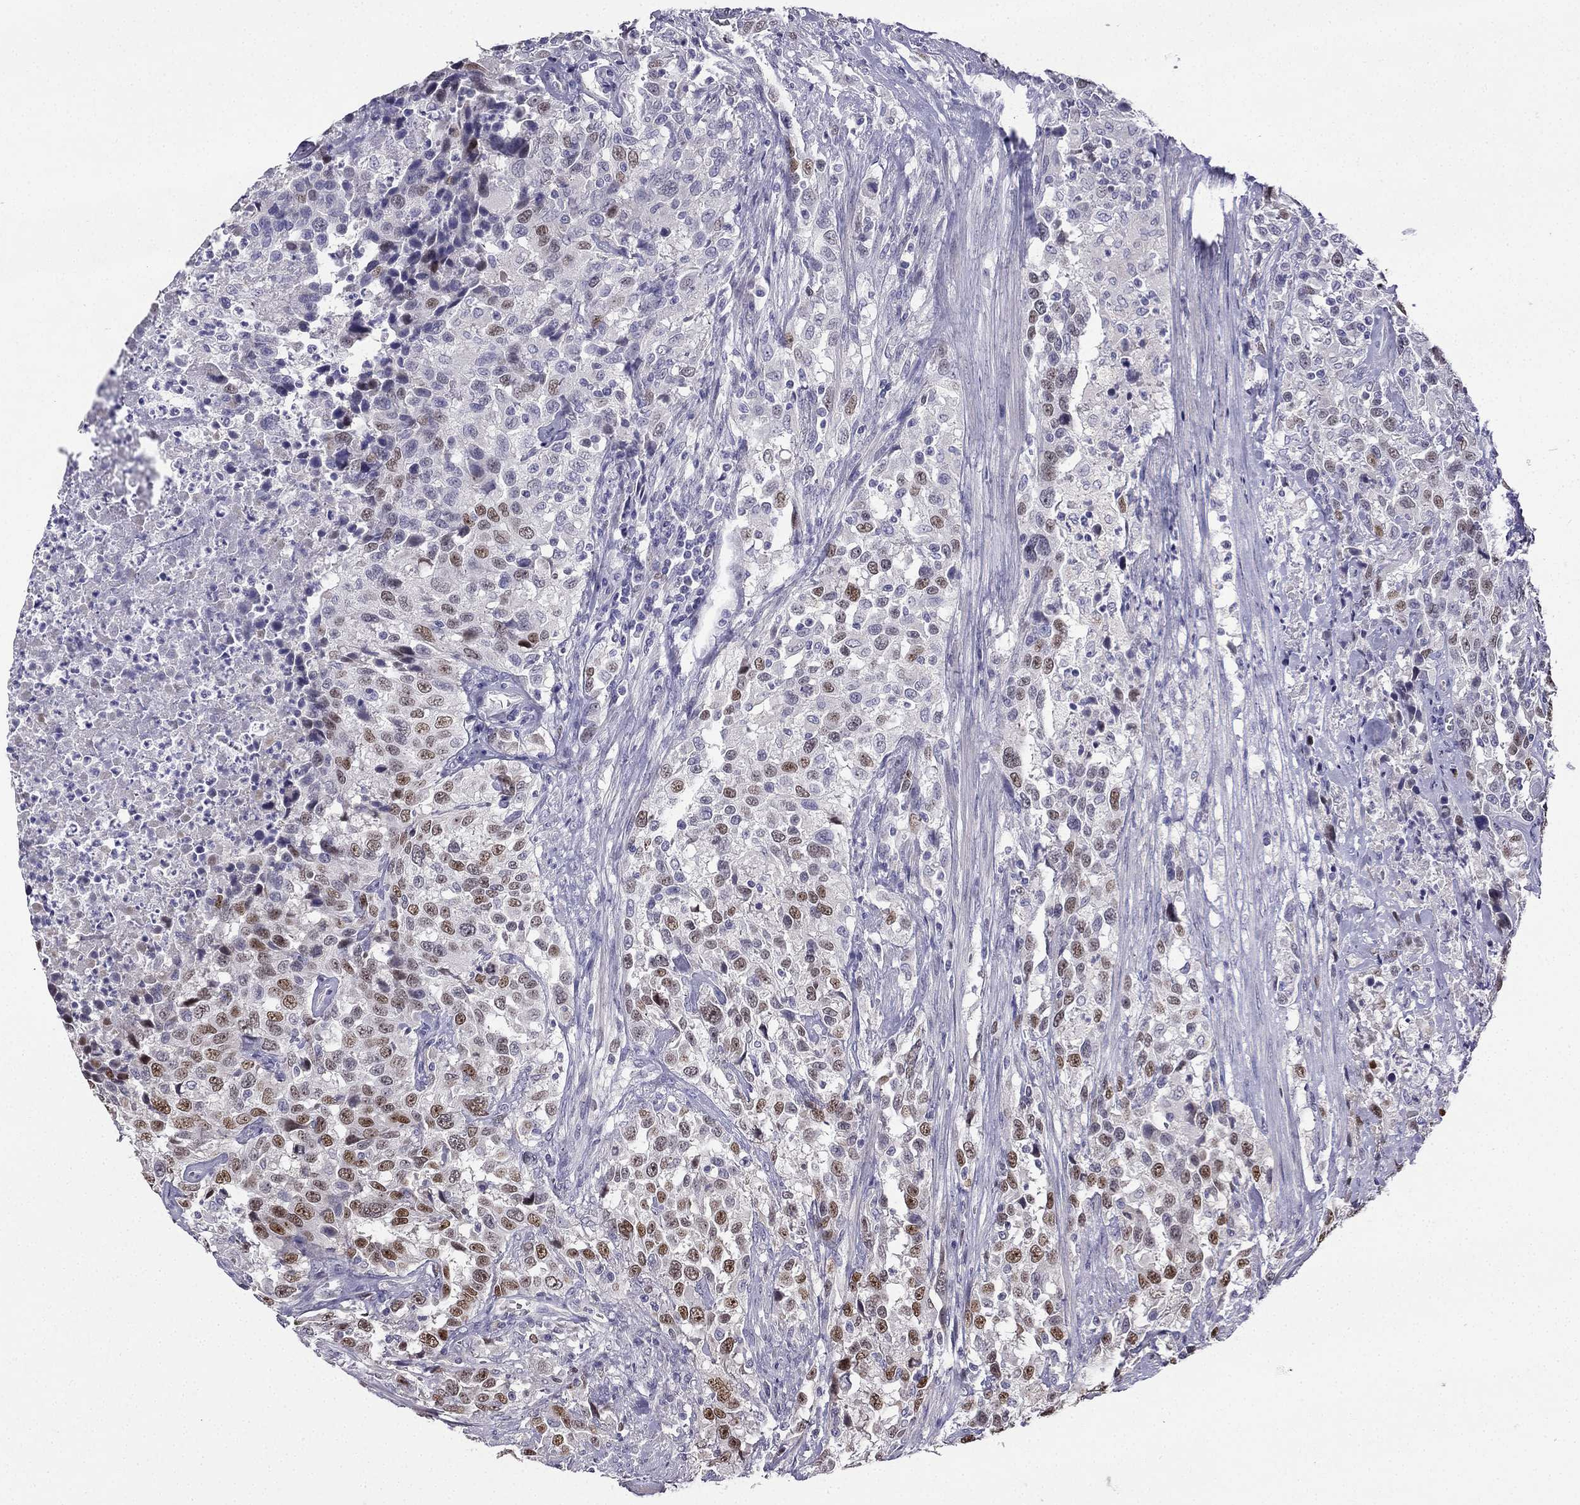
{"staining": {"intensity": "moderate", "quantity": "25%-75%", "location": "nuclear"}, "tissue": "urothelial cancer", "cell_type": "Tumor cells", "image_type": "cancer", "snomed": [{"axis": "morphology", "description": "Urothelial carcinoma, NOS"}, {"axis": "morphology", "description": "Urothelial carcinoma, High grade"}, {"axis": "topography", "description": "Urinary bladder"}], "caption": "A brown stain labels moderate nuclear staining of a protein in urothelial cancer tumor cells.", "gene": "UHRF1", "patient": {"sex": "female", "age": 64}}